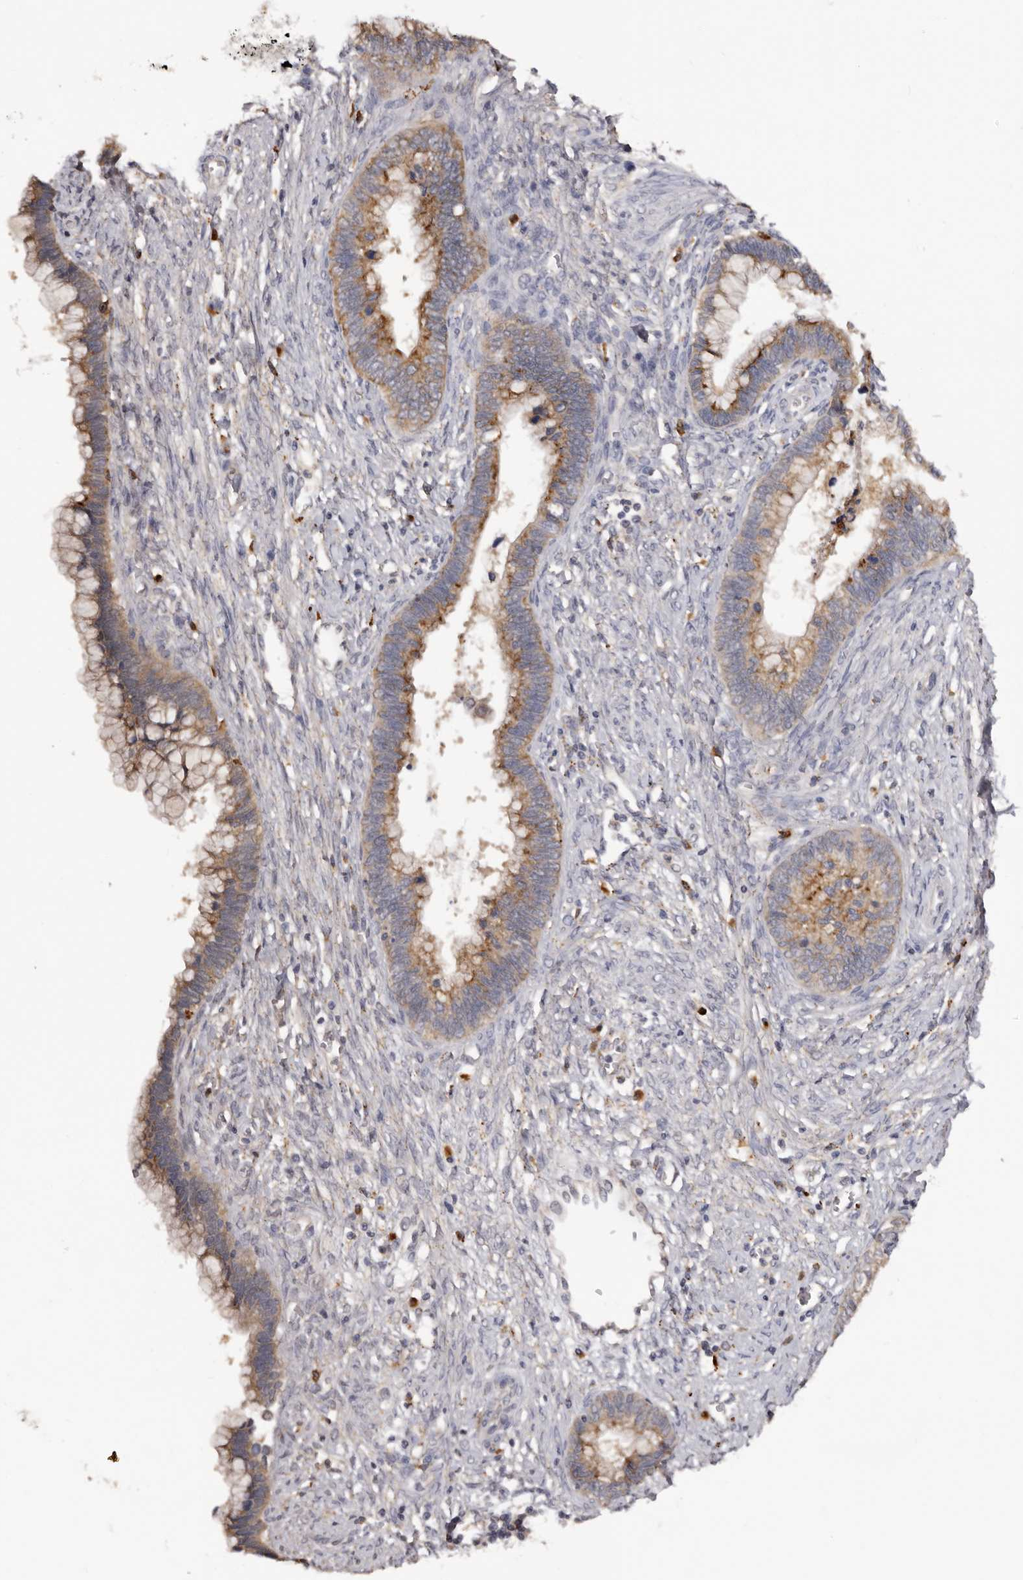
{"staining": {"intensity": "moderate", "quantity": ">75%", "location": "cytoplasmic/membranous"}, "tissue": "cervical cancer", "cell_type": "Tumor cells", "image_type": "cancer", "snomed": [{"axis": "morphology", "description": "Adenocarcinoma, NOS"}, {"axis": "topography", "description": "Cervix"}], "caption": "Tumor cells reveal medium levels of moderate cytoplasmic/membranous staining in about >75% of cells in cervical cancer (adenocarcinoma). The protein of interest is shown in brown color, while the nuclei are stained blue.", "gene": "DAP", "patient": {"sex": "female", "age": 44}}